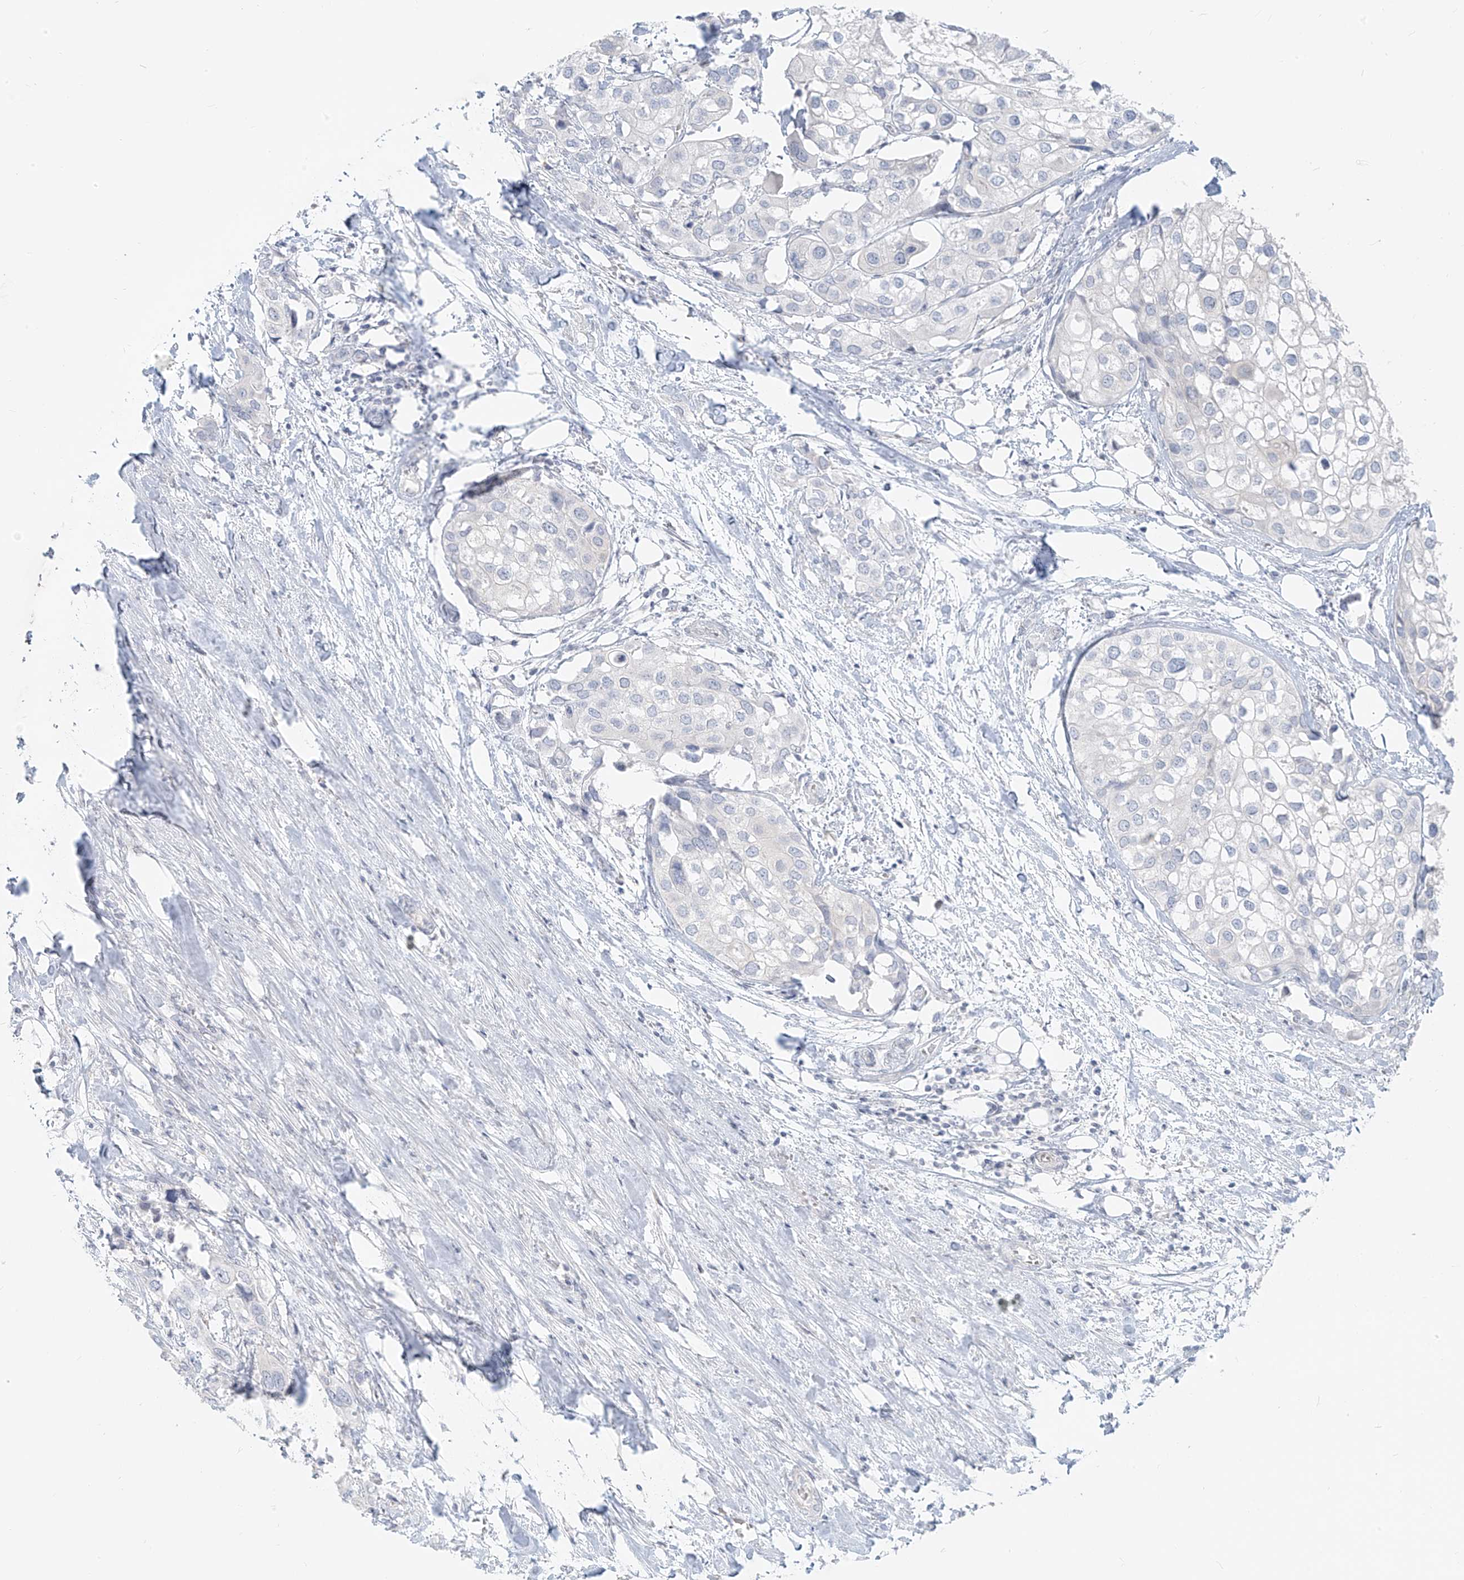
{"staining": {"intensity": "negative", "quantity": "none", "location": "none"}, "tissue": "urothelial cancer", "cell_type": "Tumor cells", "image_type": "cancer", "snomed": [{"axis": "morphology", "description": "Urothelial carcinoma, High grade"}, {"axis": "topography", "description": "Urinary bladder"}], "caption": "A micrograph of urothelial cancer stained for a protein shows no brown staining in tumor cells.", "gene": "OSBPL7", "patient": {"sex": "male", "age": 64}}